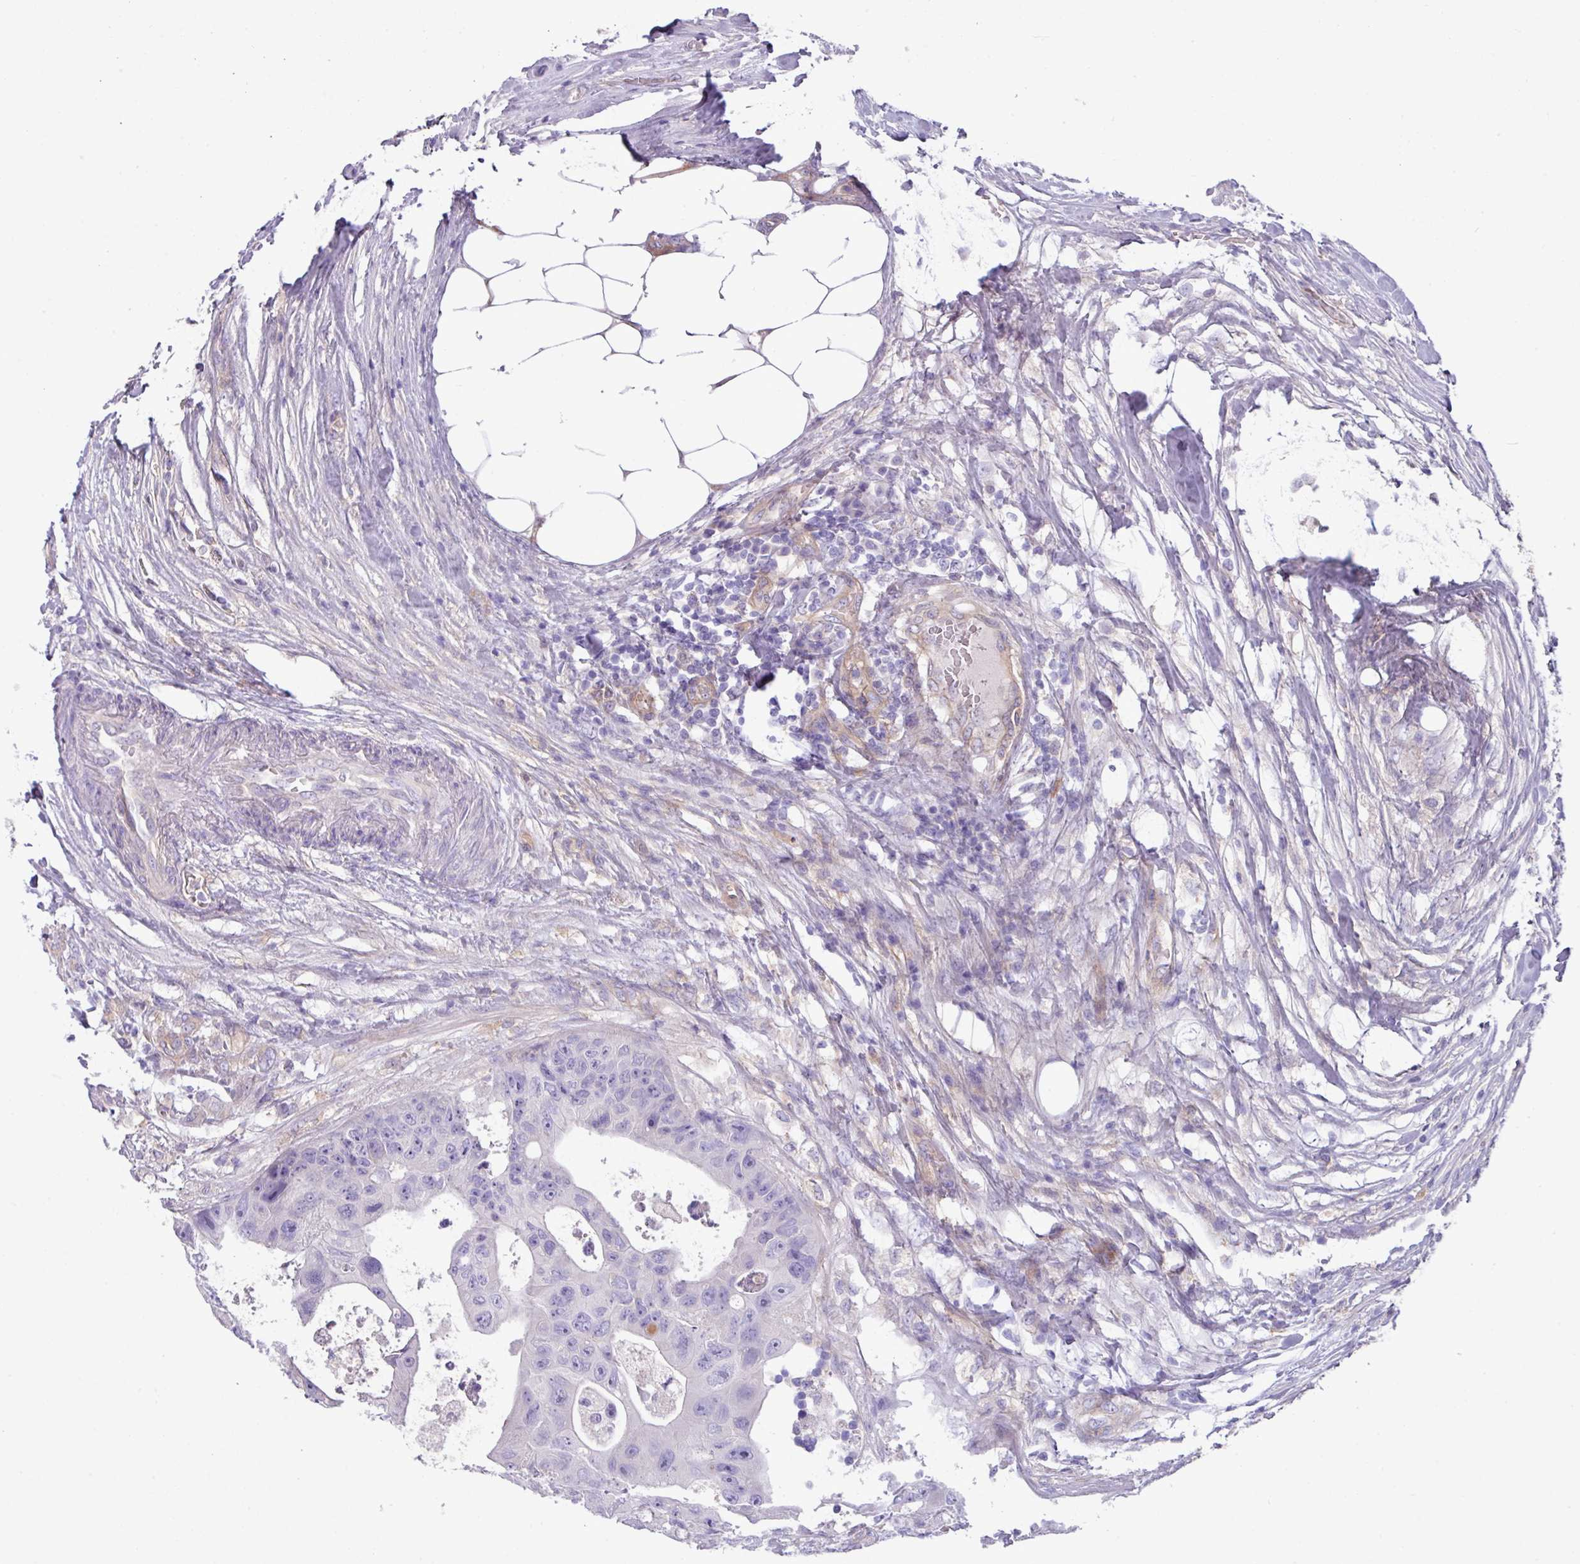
{"staining": {"intensity": "negative", "quantity": "none", "location": "none"}, "tissue": "colorectal cancer", "cell_type": "Tumor cells", "image_type": "cancer", "snomed": [{"axis": "morphology", "description": "Adenocarcinoma, NOS"}, {"axis": "topography", "description": "Colon"}], "caption": "An IHC image of adenocarcinoma (colorectal) is shown. There is no staining in tumor cells of adenocarcinoma (colorectal). (DAB (3,3'-diaminobenzidine) immunohistochemistry (IHC) with hematoxylin counter stain).", "gene": "KIRREL3", "patient": {"sex": "female", "age": 46}}